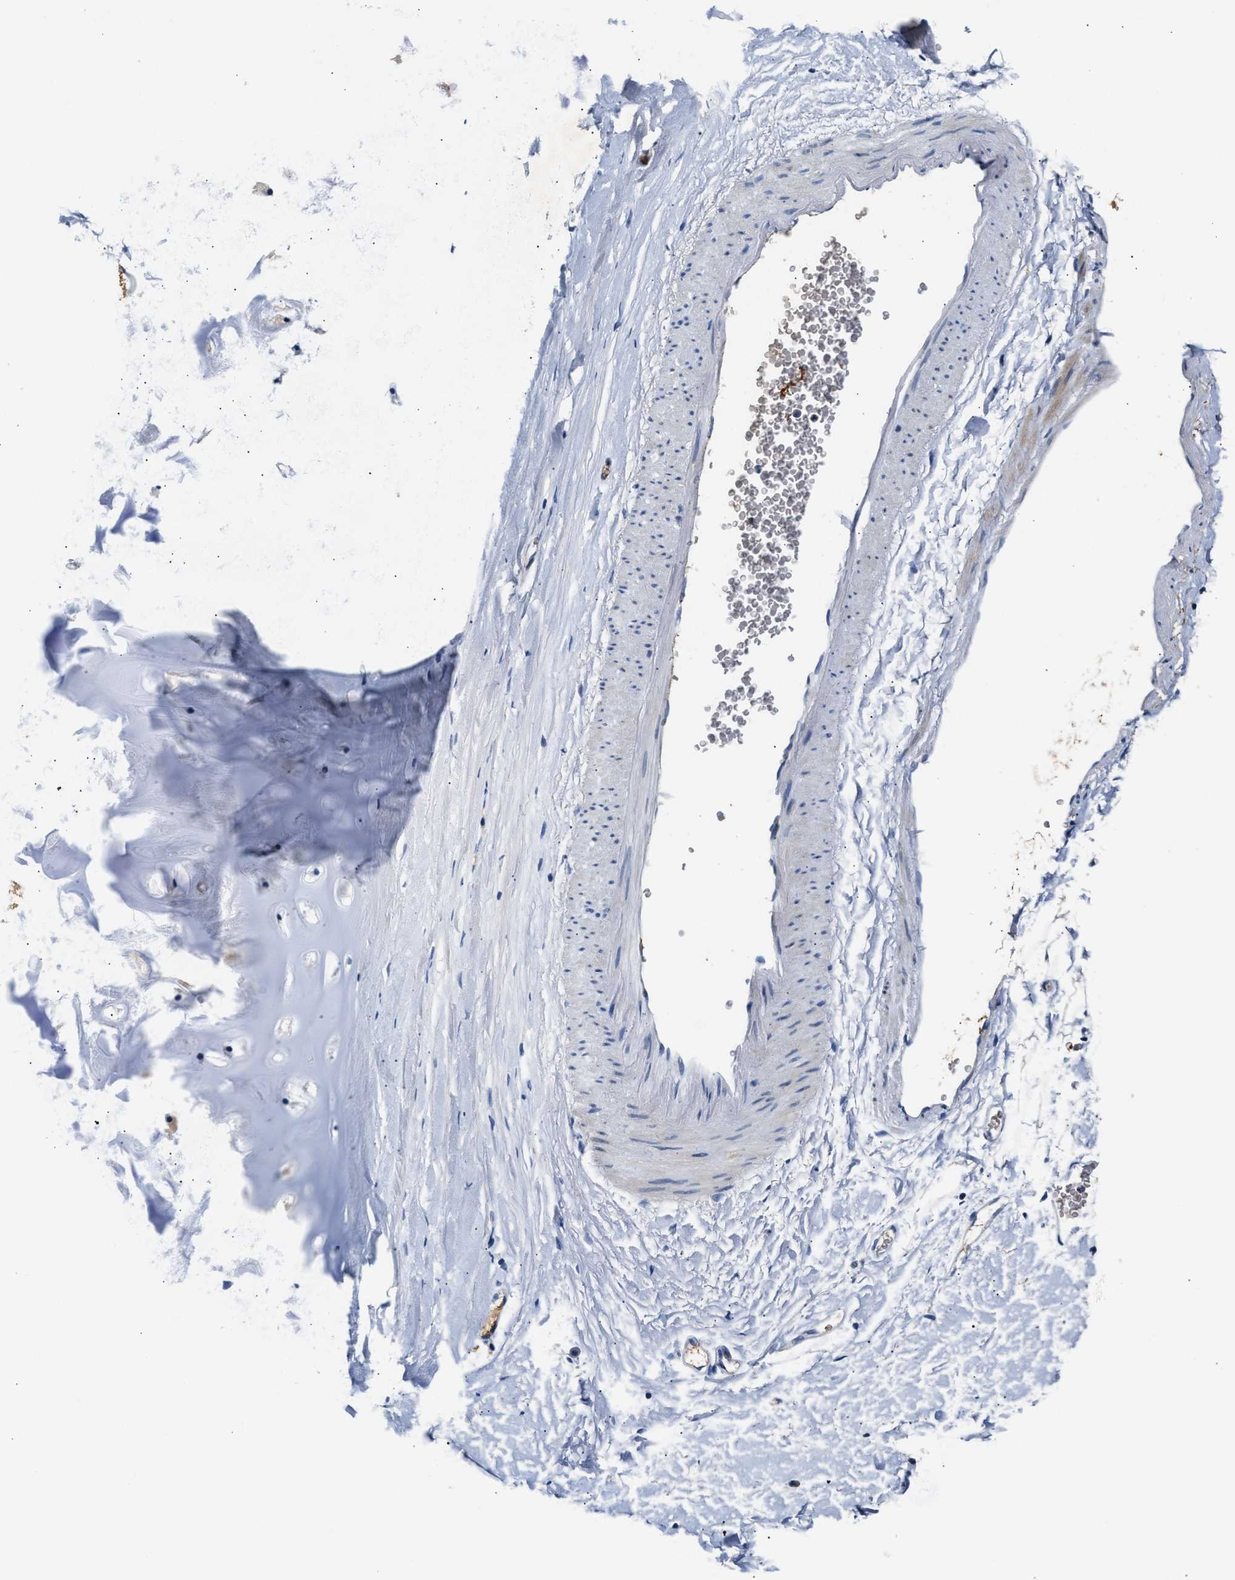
{"staining": {"intensity": "negative", "quantity": "none", "location": "none"}, "tissue": "adipose tissue", "cell_type": "Adipocytes", "image_type": "normal", "snomed": [{"axis": "morphology", "description": "Normal tissue, NOS"}, {"axis": "topography", "description": "Cartilage tissue"}, {"axis": "topography", "description": "Bronchus"}], "caption": "IHC histopathology image of unremarkable human adipose tissue stained for a protein (brown), which shows no staining in adipocytes. (Brightfield microscopy of DAB (3,3'-diaminobenzidine) IHC at high magnification).", "gene": "TUT7", "patient": {"sex": "female", "age": 53}}